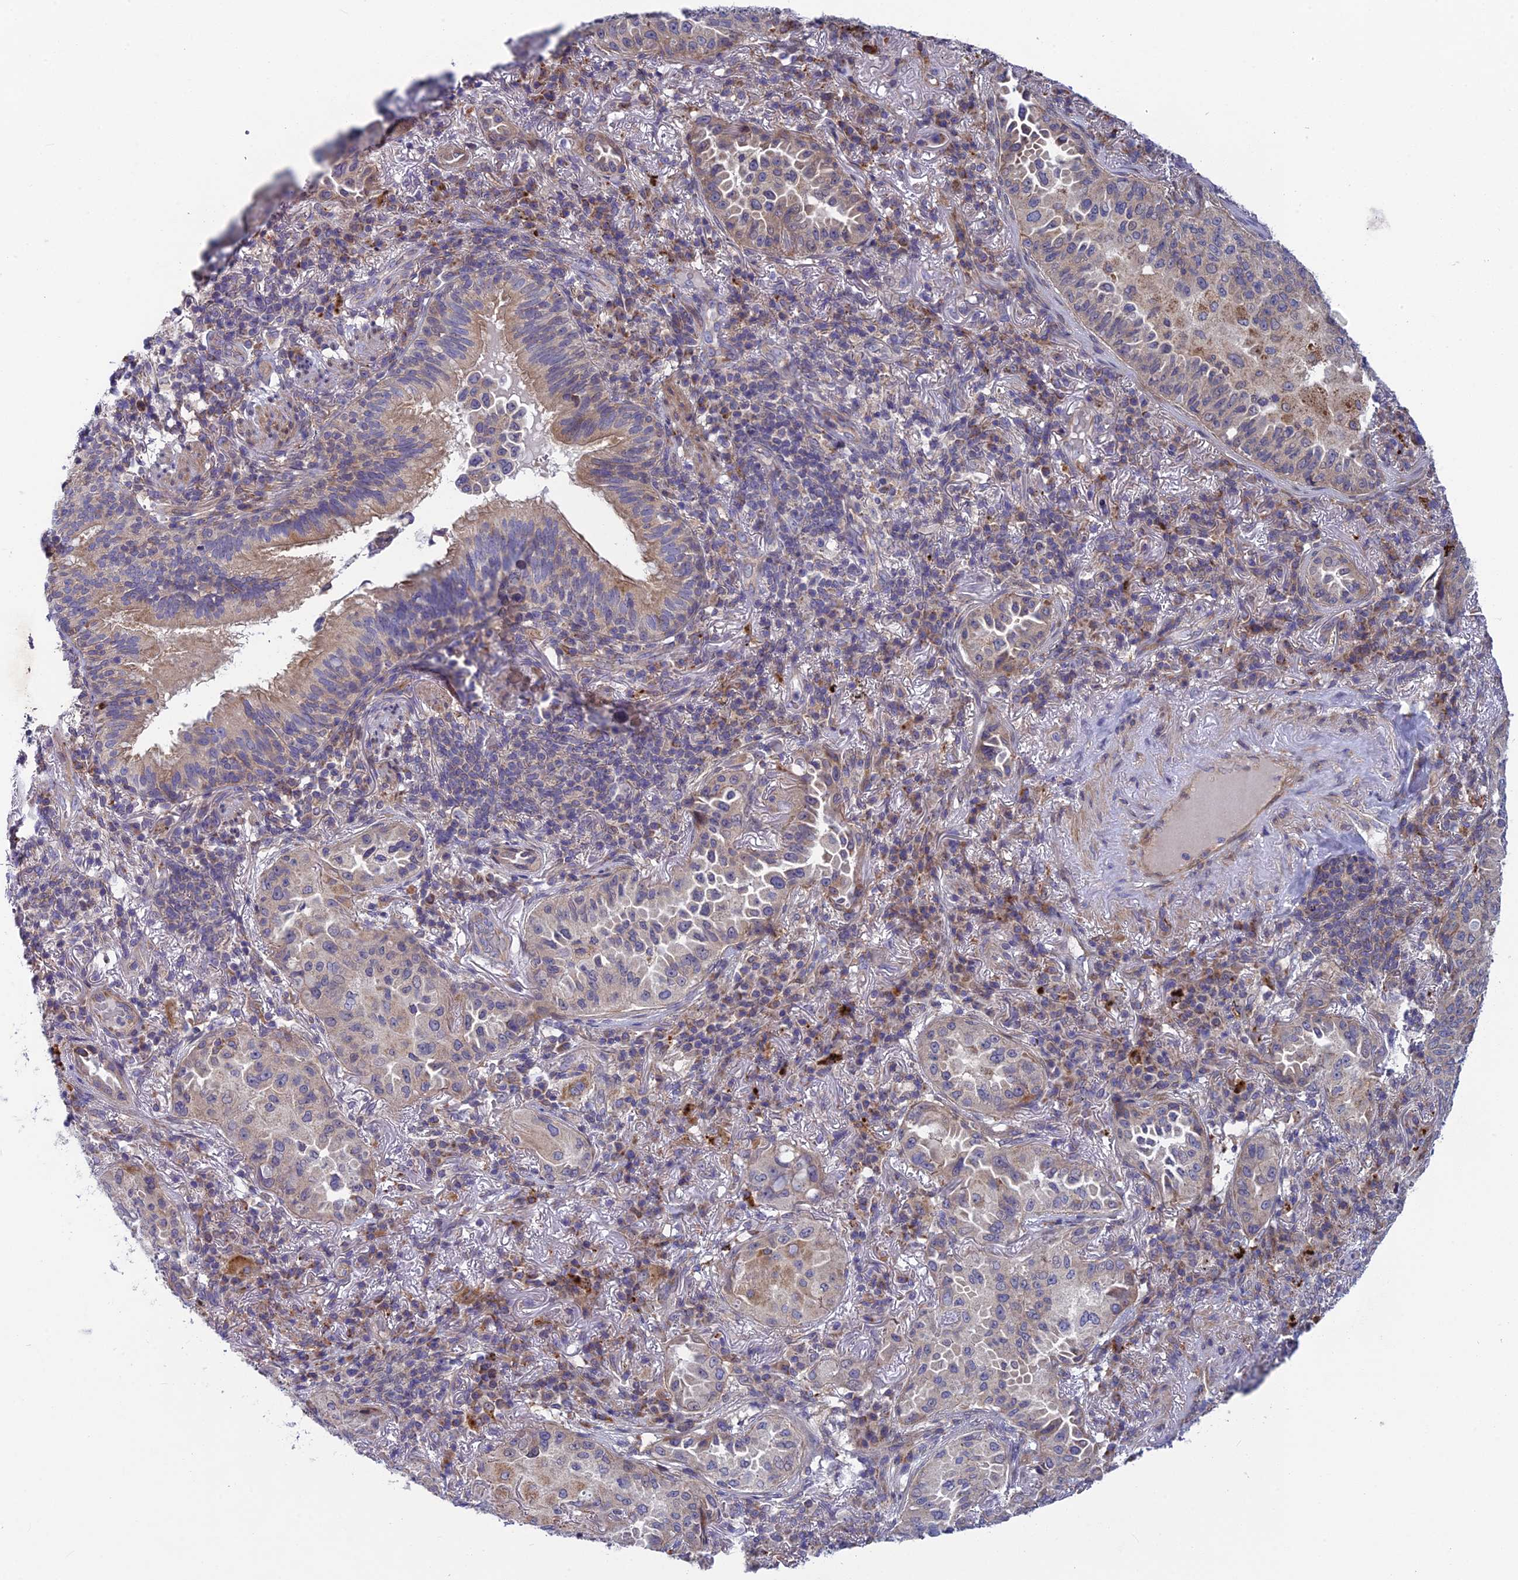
{"staining": {"intensity": "weak", "quantity": "<25%", "location": "cytoplasmic/membranous"}, "tissue": "lung cancer", "cell_type": "Tumor cells", "image_type": "cancer", "snomed": [{"axis": "morphology", "description": "Adenocarcinoma, NOS"}, {"axis": "topography", "description": "Lung"}], "caption": "The immunohistochemistry micrograph has no significant positivity in tumor cells of lung adenocarcinoma tissue.", "gene": "BLTP2", "patient": {"sex": "female", "age": 69}}